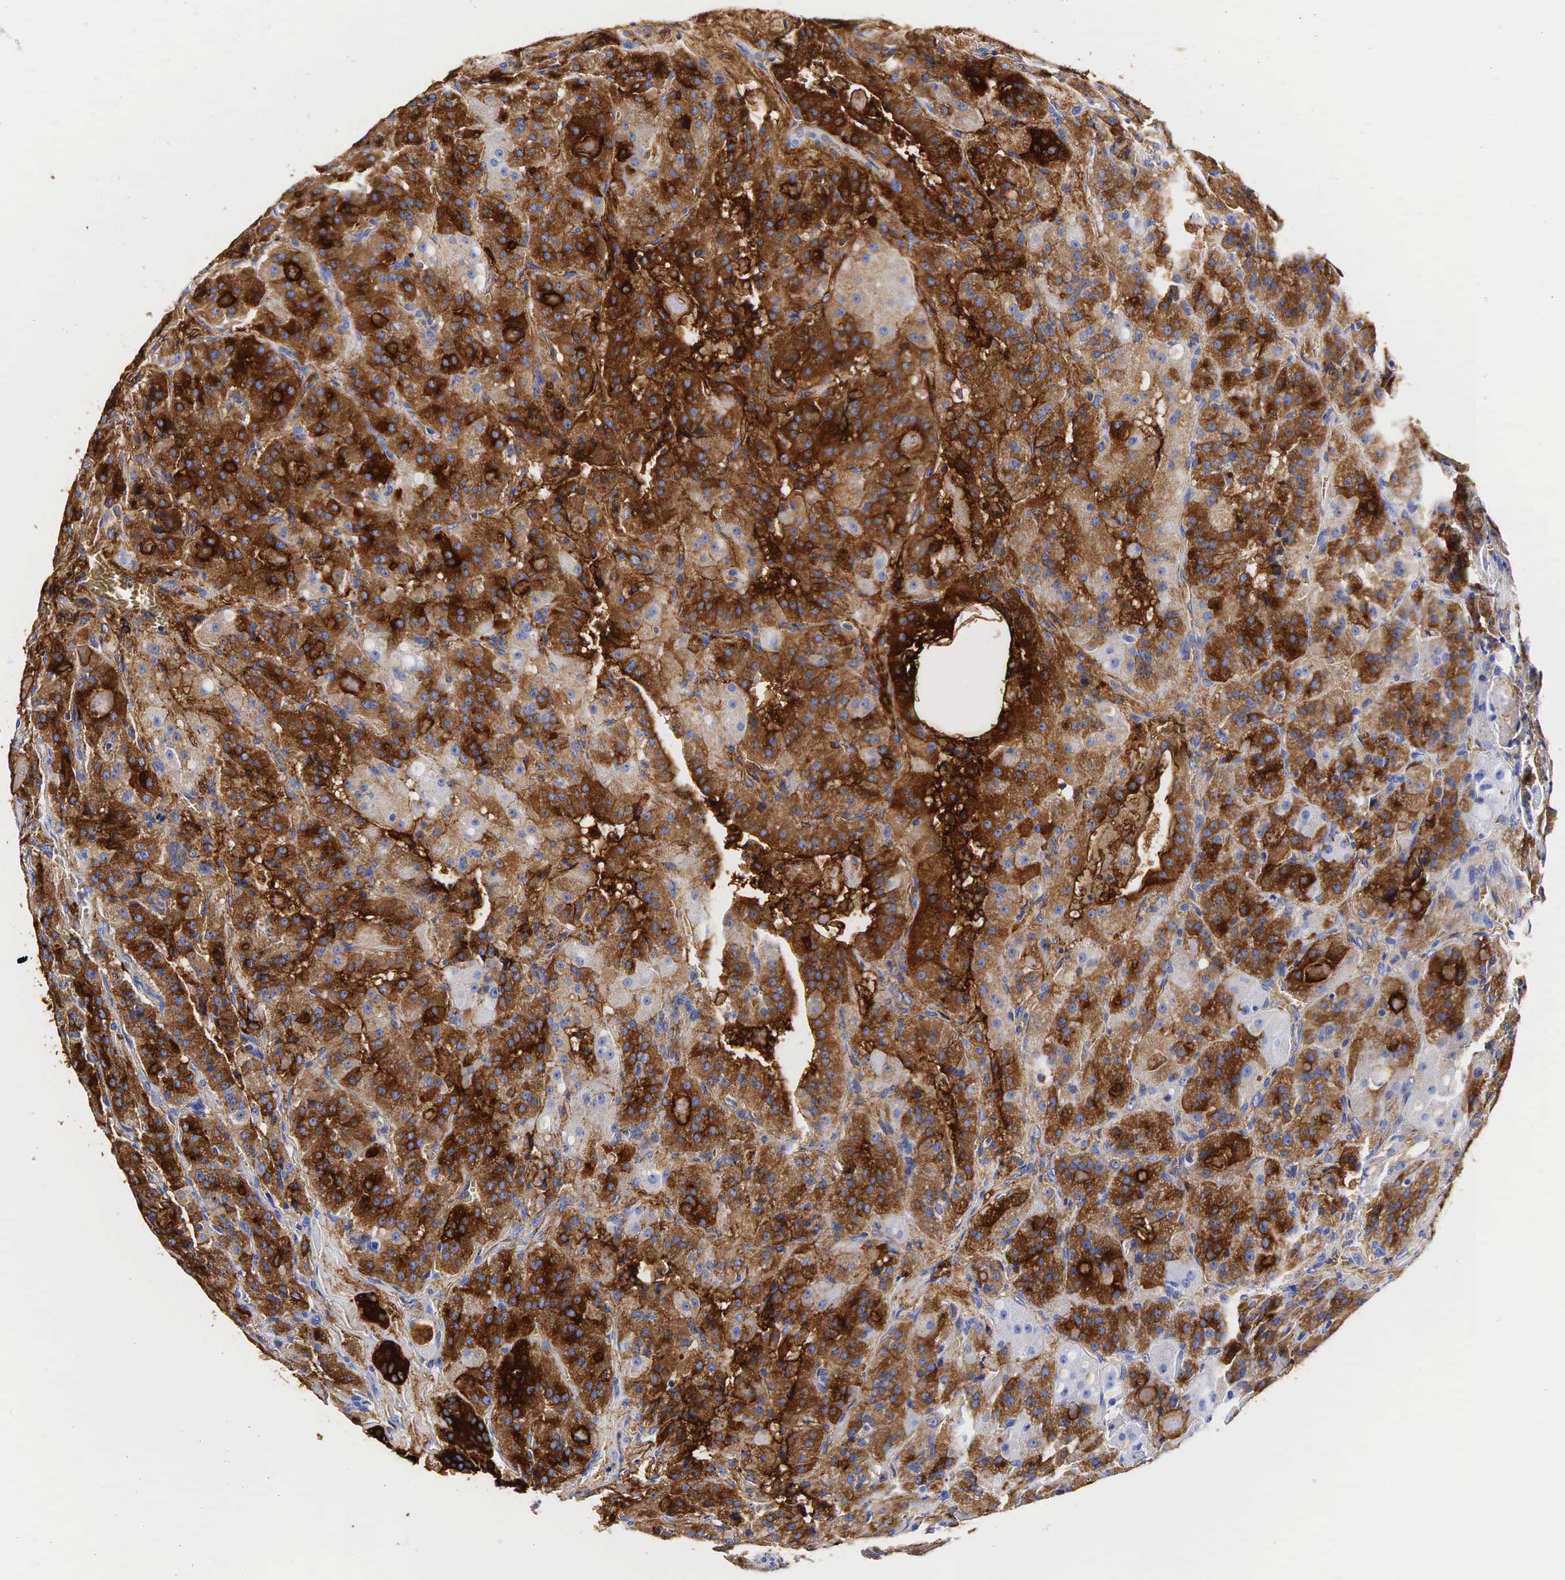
{"staining": {"intensity": "strong", "quantity": ">75%", "location": "cytoplasmic/membranous"}, "tissue": "thyroid cancer", "cell_type": "Tumor cells", "image_type": "cancer", "snomed": [{"axis": "morphology", "description": "Carcinoma, NOS"}, {"axis": "topography", "description": "Thyroid gland"}], "caption": "Immunohistochemistry (DAB (3,3'-diaminobenzidine)) staining of carcinoma (thyroid) shows strong cytoplasmic/membranous protein positivity in approximately >75% of tumor cells.", "gene": "TG", "patient": {"sex": "male", "age": 76}}